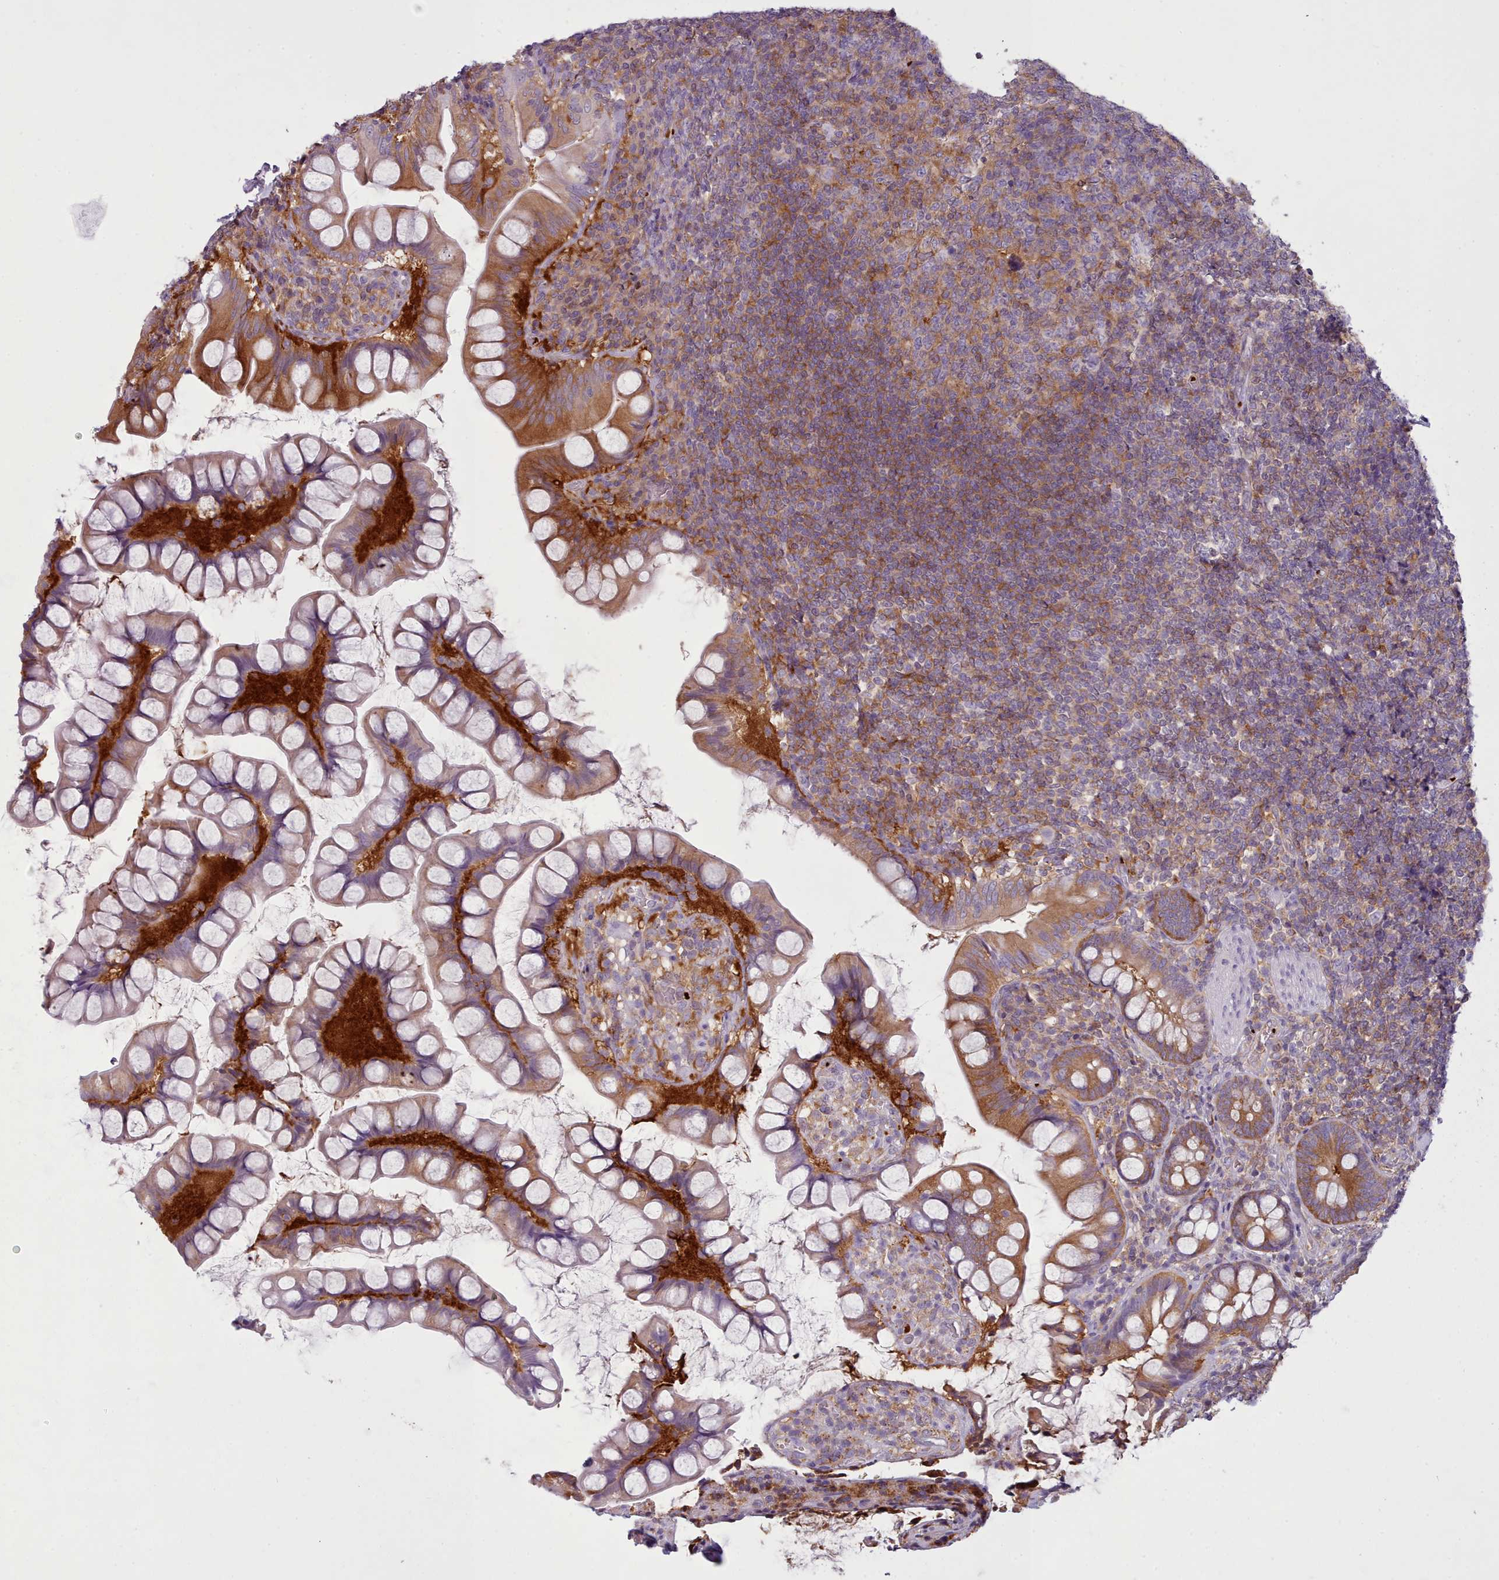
{"staining": {"intensity": "moderate", "quantity": ">75%", "location": "cytoplasmic/membranous"}, "tissue": "small intestine", "cell_type": "Glandular cells", "image_type": "normal", "snomed": [{"axis": "morphology", "description": "Normal tissue, NOS"}, {"axis": "topography", "description": "Small intestine"}], "caption": "Immunohistochemistry (IHC) image of normal small intestine: small intestine stained using immunohistochemistry (IHC) reveals medium levels of moderate protein expression localized specifically in the cytoplasmic/membranous of glandular cells, appearing as a cytoplasmic/membranous brown color.", "gene": "NDST2", "patient": {"sex": "male", "age": 70}}